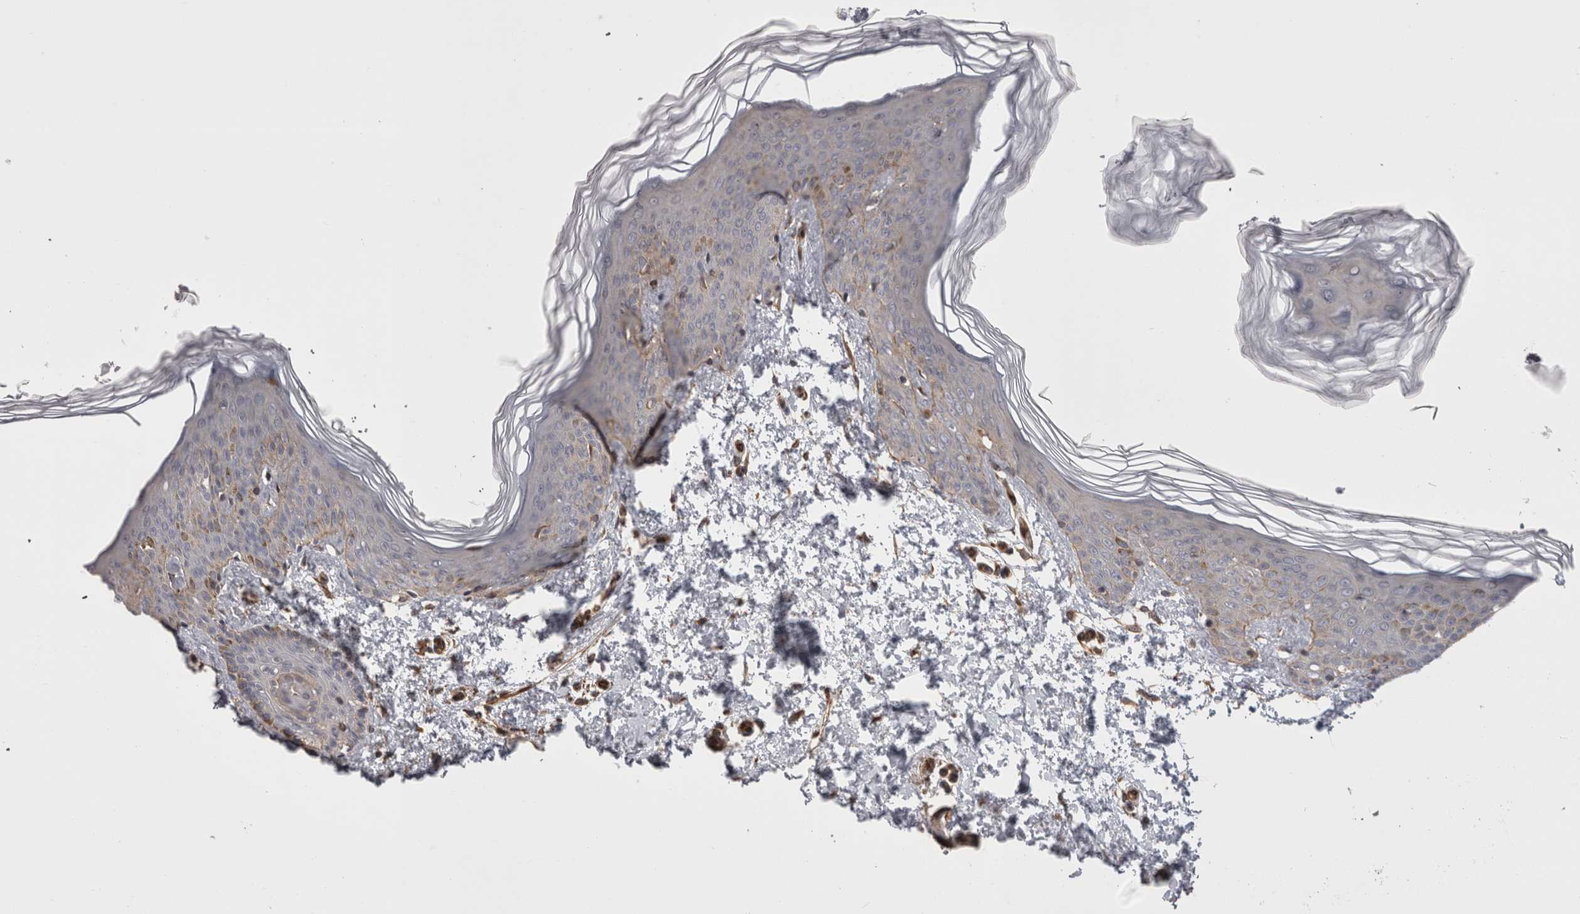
{"staining": {"intensity": "negative", "quantity": "none", "location": "none"}, "tissue": "skin", "cell_type": "Fibroblasts", "image_type": "normal", "snomed": [{"axis": "morphology", "description": "Normal tissue, NOS"}, {"axis": "morphology", "description": "Neoplasm, benign, NOS"}, {"axis": "topography", "description": "Skin"}, {"axis": "topography", "description": "Soft tissue"}], "caption": "A high-resolution histopathology image shows immunohistochemistry (IHC) staining of unremarkable skin, which reveals no significant staining in fibroblasts. Brightfield microscopy of immunohistochemistry stained with DAB (3,3'-diaminobenzidine) (brown) and hematoxylin (blue), captured at high magnification.", "gene": "RMDN1", "patient": {"sex": "male", "age": 26}}